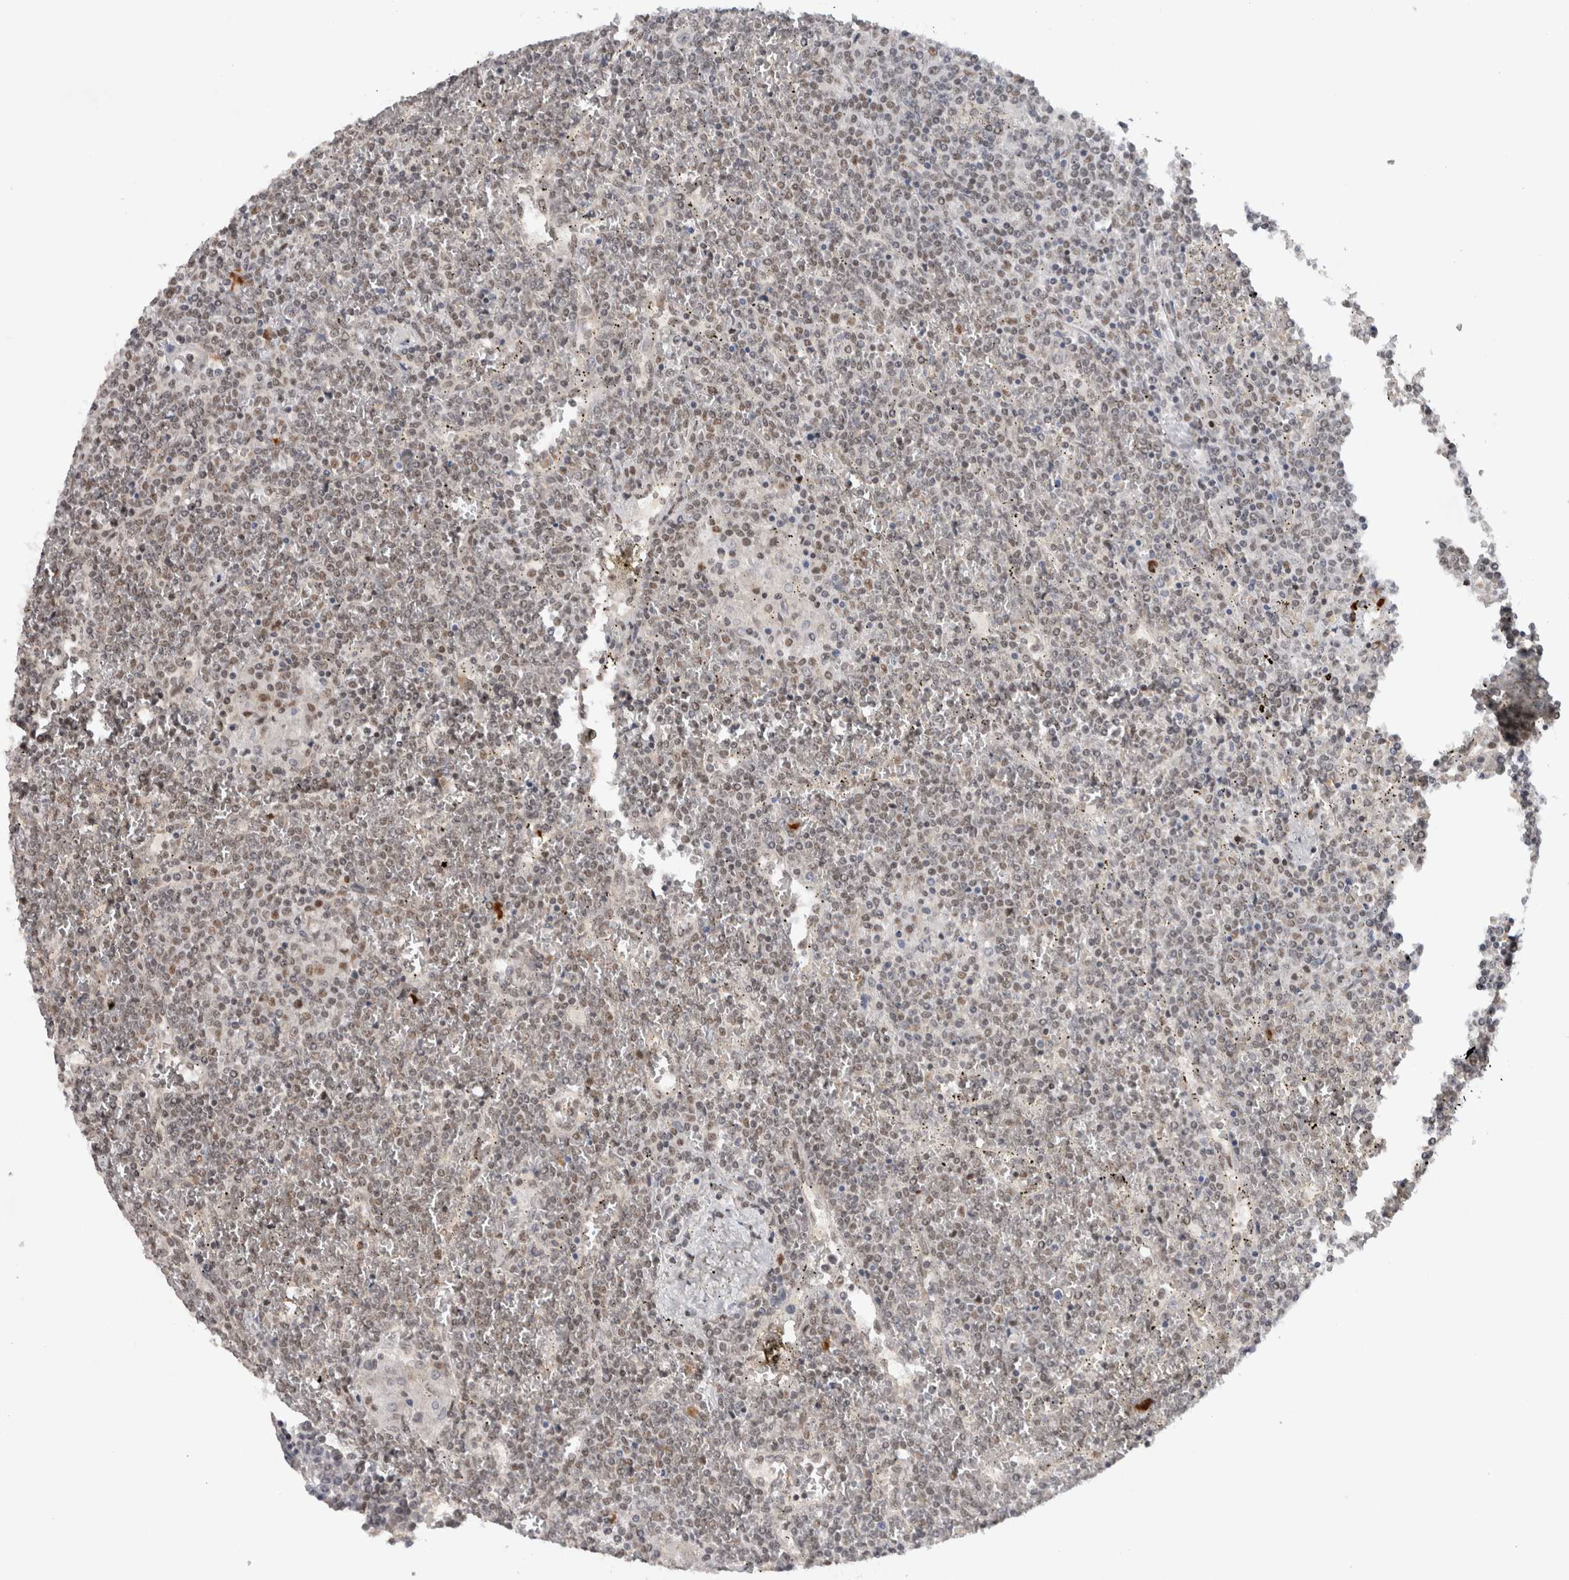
{"staining": {"intensity": "weak", "quantity": ">75%", "location": "nuclear"}, "tissue": "lymphoma", "cell_type": "Tumor cells", "image_type": "cancer", "snomed": [{"axis": "morphology", "description": "Malignant lymphoma, non-Hodgkin's type, Low grade"}, {"axis": "topography", "description": "Spleen"}], "caption": "There is low levels of weak nuclear staining in tumor cells of lymphoma, as demonstrated by immunohistochemical staining (brown color).", "gene": "HESX1", "patient": {"sex": "female", "age": 19}}